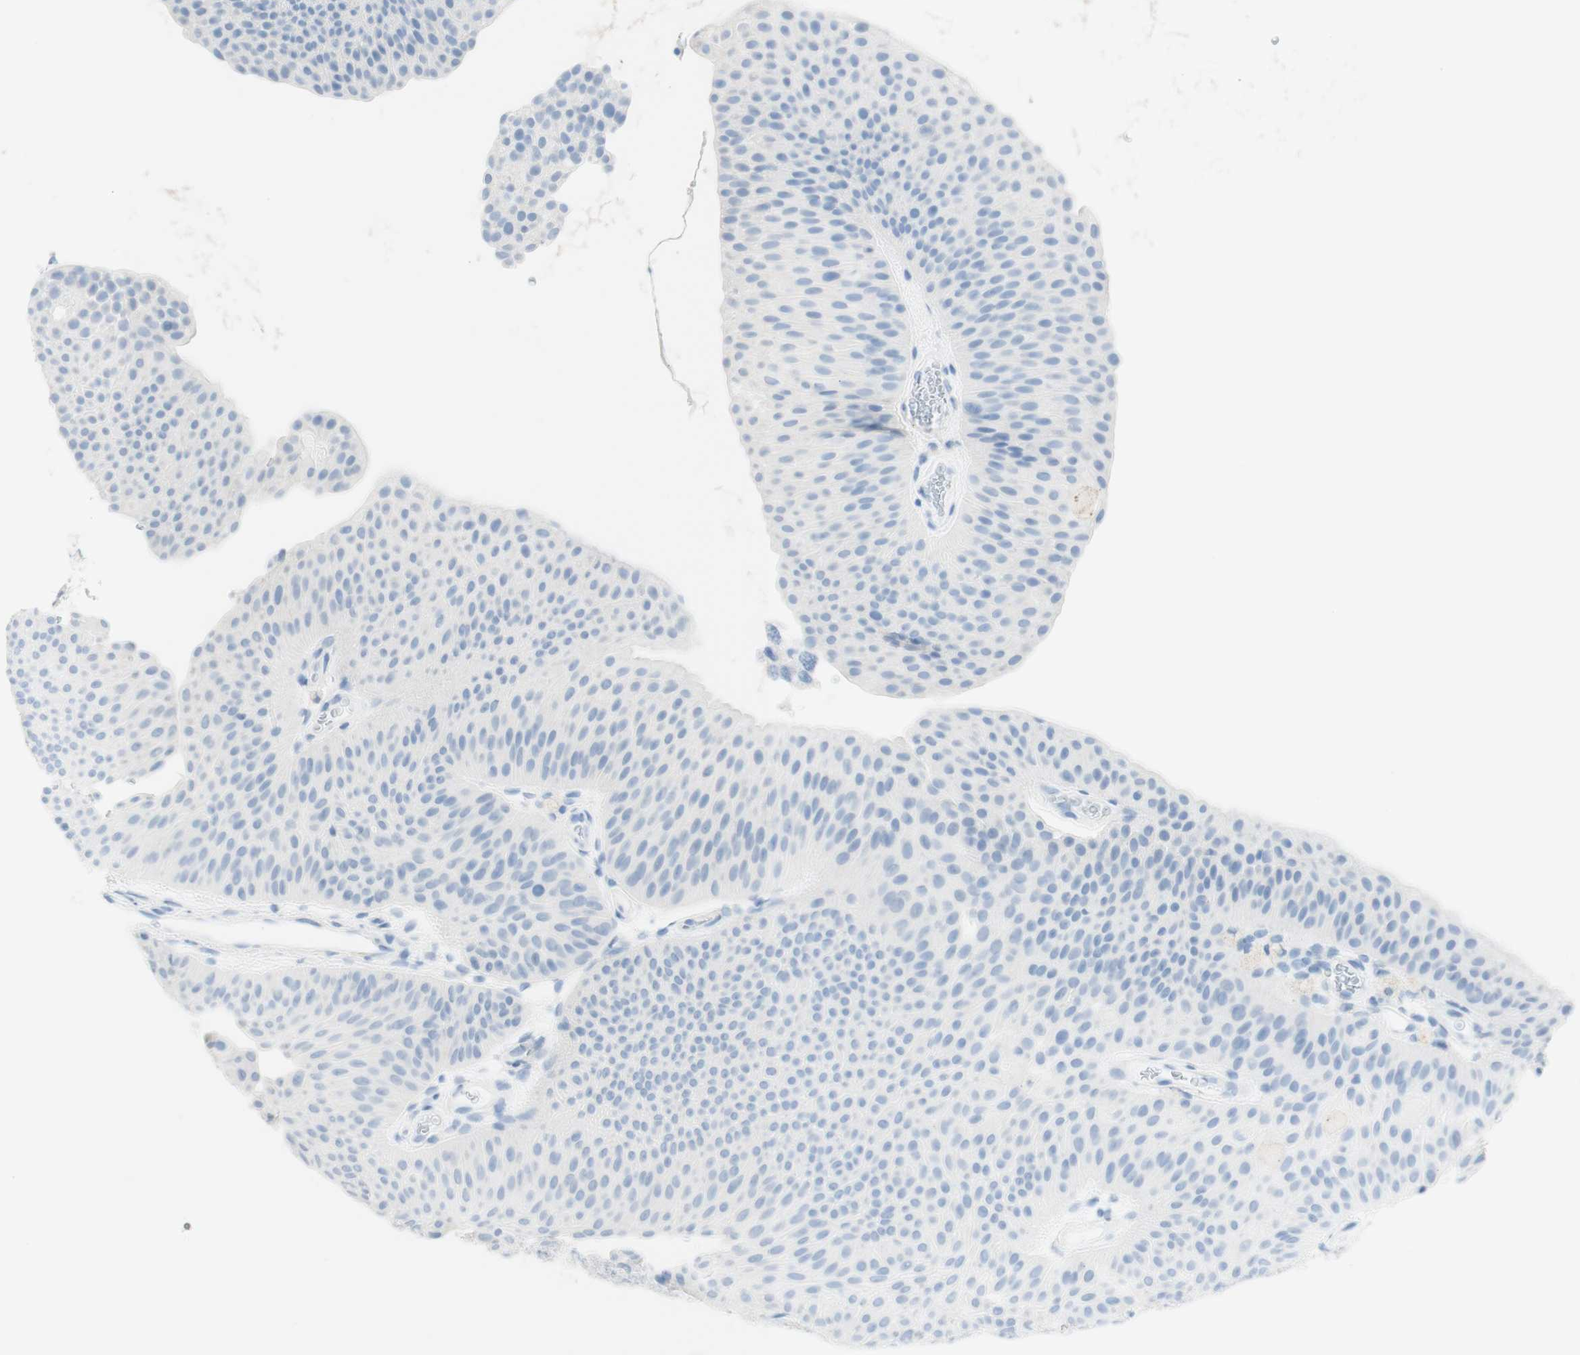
{"staining": {"intensity": "negative", "quantity": "none", "location": "none"}, "tissue": "urothelial cancer", "cell_type": "Tumor cells", "image_type": "cancer", "snomed": [{"axis": "morphology", "description": "Urothelial carcinoma, Low grade"}, {"axis": "topography", "description": "Urinary bladder"}], "caption": "Immunohistochemistry micrograph of neoplastic tissue: human low-grade urothelial carcinoma stained with DAB exhibits no significant protein staining in tumor cells.", "gene": "TPO", "patient": {"sex": "female", "age": 60}}